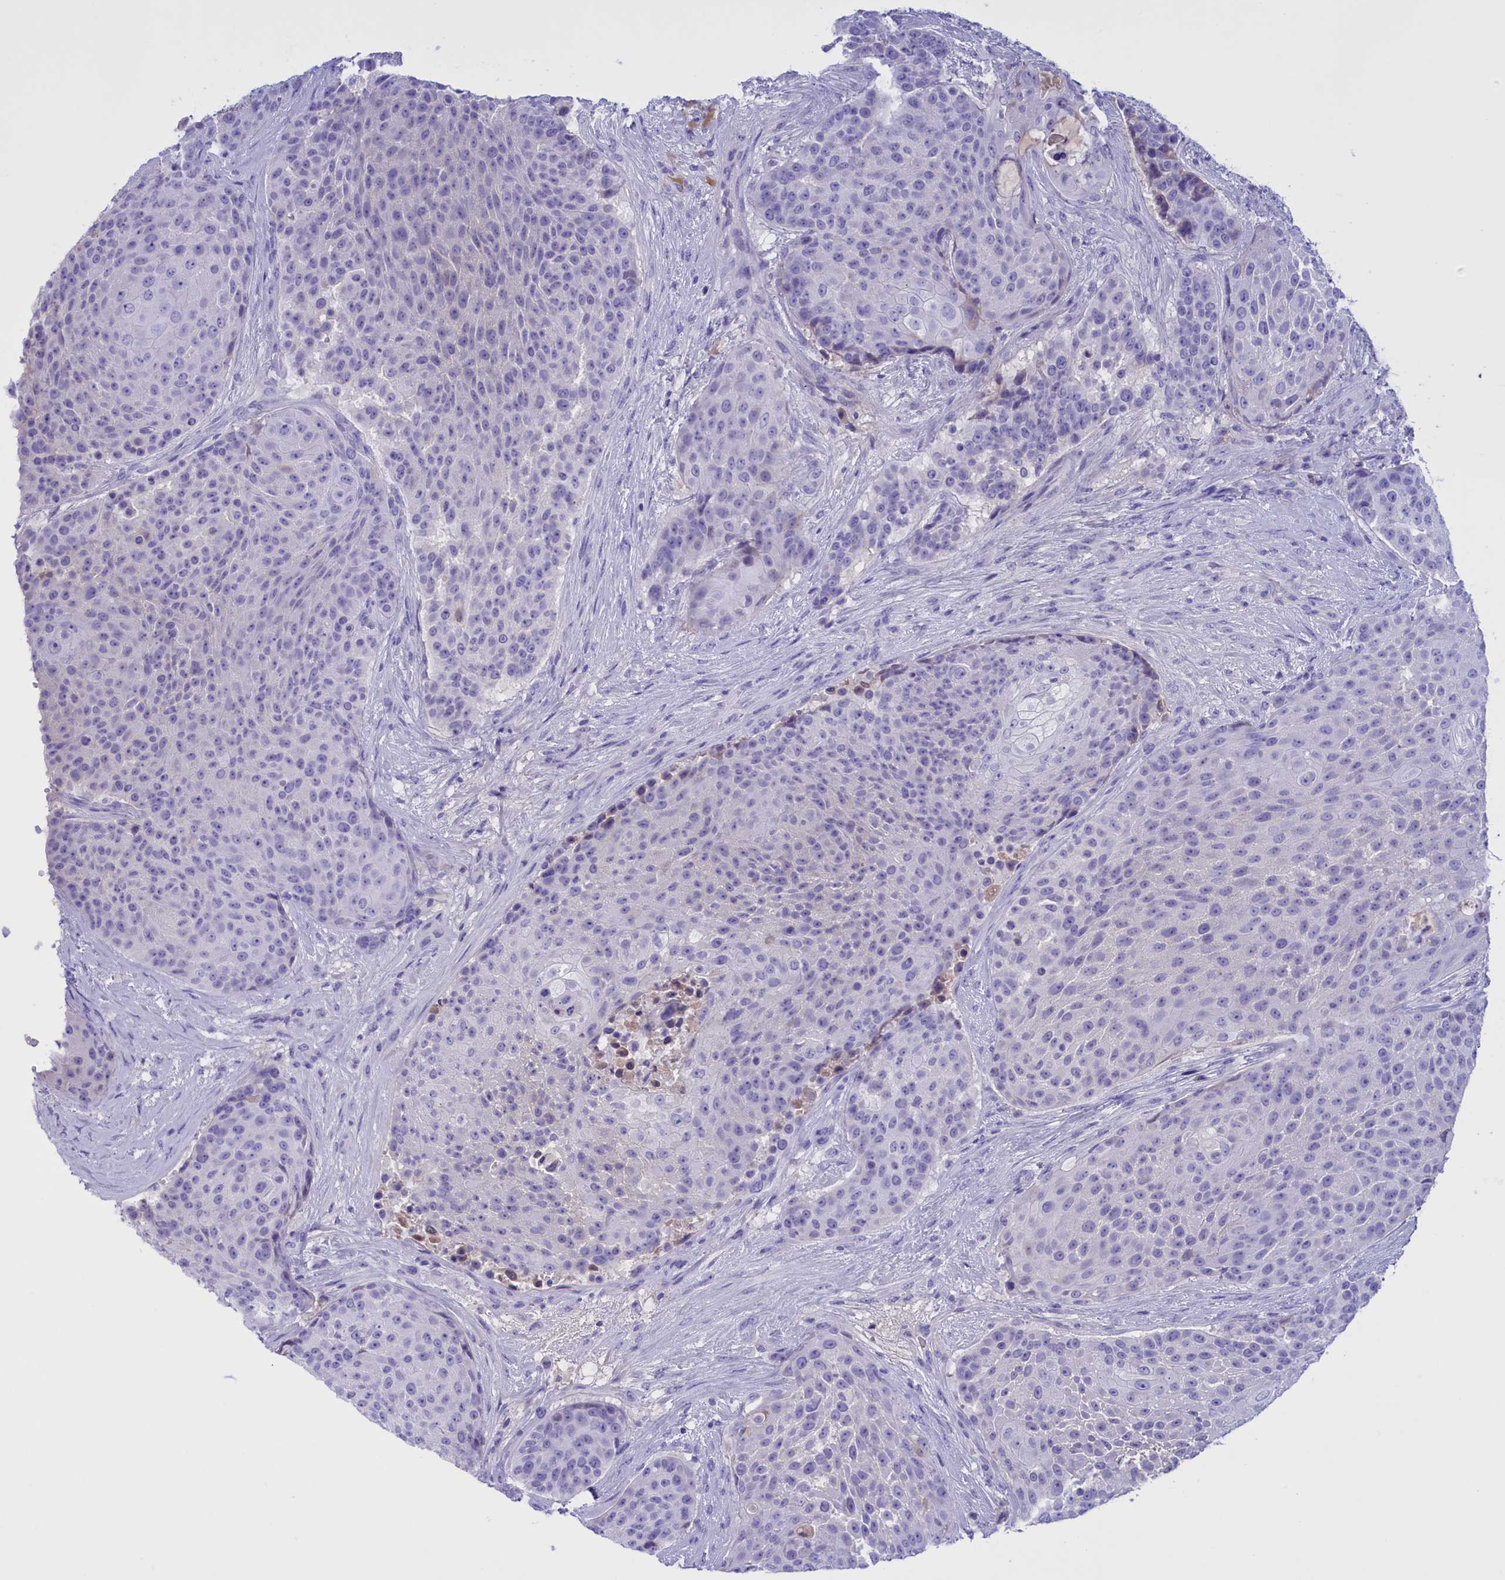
{"staining": {"intensity": "negative", "quantity": "none", "location": "none"}, "tissue": "urothelial cancer", "cell_type": "Tumor cells", "image_type": "cancer", "snomed": [{"axis": "morphology", "description": "Urothelial carcinoma, High grade"}, {"axis": "topography", "description": "Urinary bladder"}], "caption": "This is an immunohistochemistry (IHC) micrograph of human urothelial cancer. There is no expression in tumor cells.", "gene": "PROK2", "patient": {"sex": "female", "age": 63}}